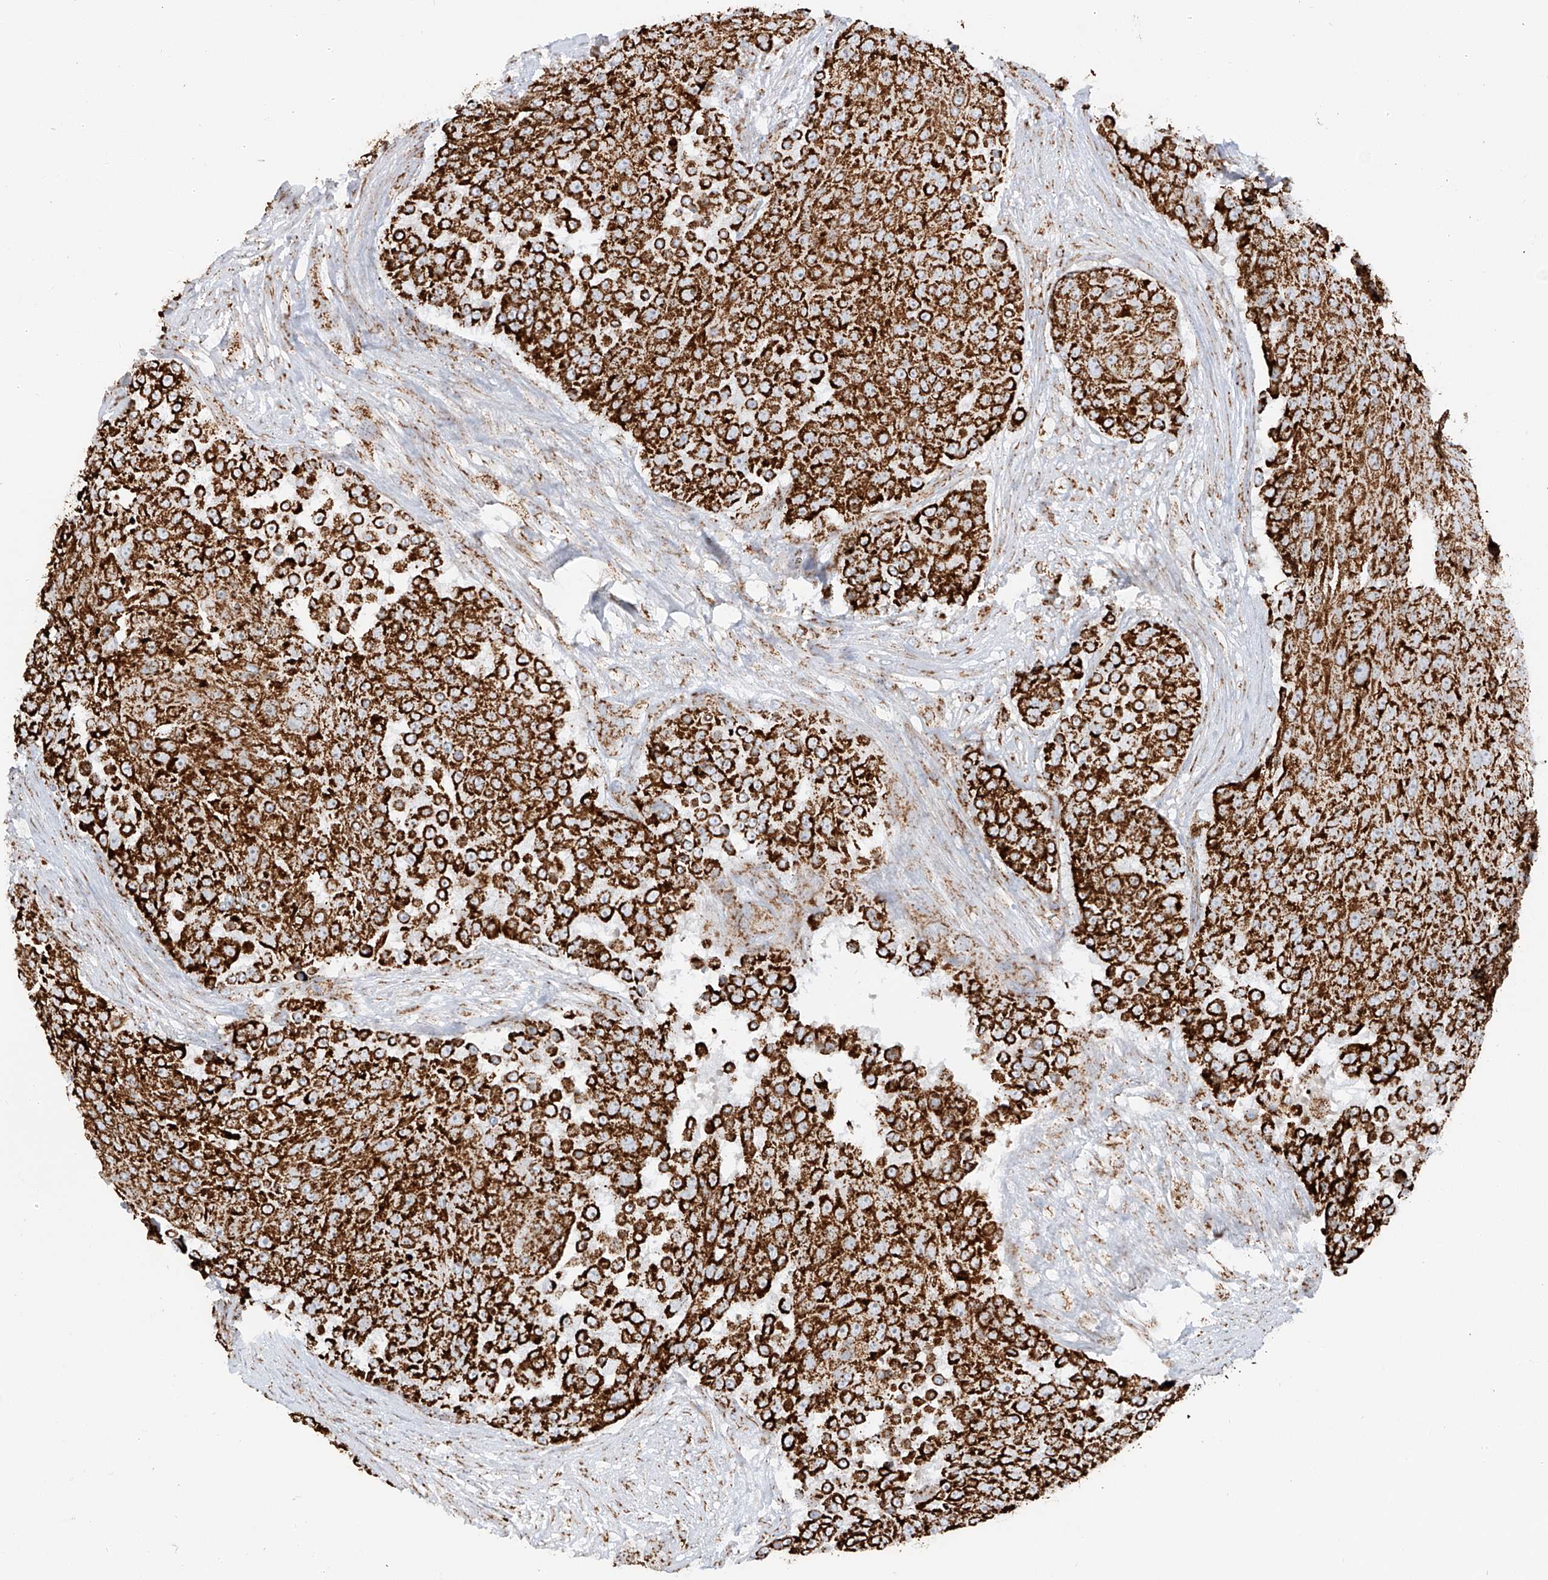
{"staining": {"intensity": "strong", "quantity": ">75%", "location": "cytoplasmic/membranous"}, "tissue": "urothelial cancer", "cell_type": "Tumor cells", "image_type": "cancer", "snomed": [{"axis": "morphology", "description": "Urothelial carcinoma, High grade"}, {"axis": "topography", "description": "Urinary bladder"}], "caption": "DAB immunohistochemical staining of human urothelial cancer displays strong cytoplasmic/membranous protein expression in approximately >75% of tumor cells. The staining was performed using DAB to visualize the protein expression in brown, while the nuclei were stained in blue with hematoxylin (Magnification: 20x).", "gene": "TTC27", "patient": {"sex": "female", "age": 63}}